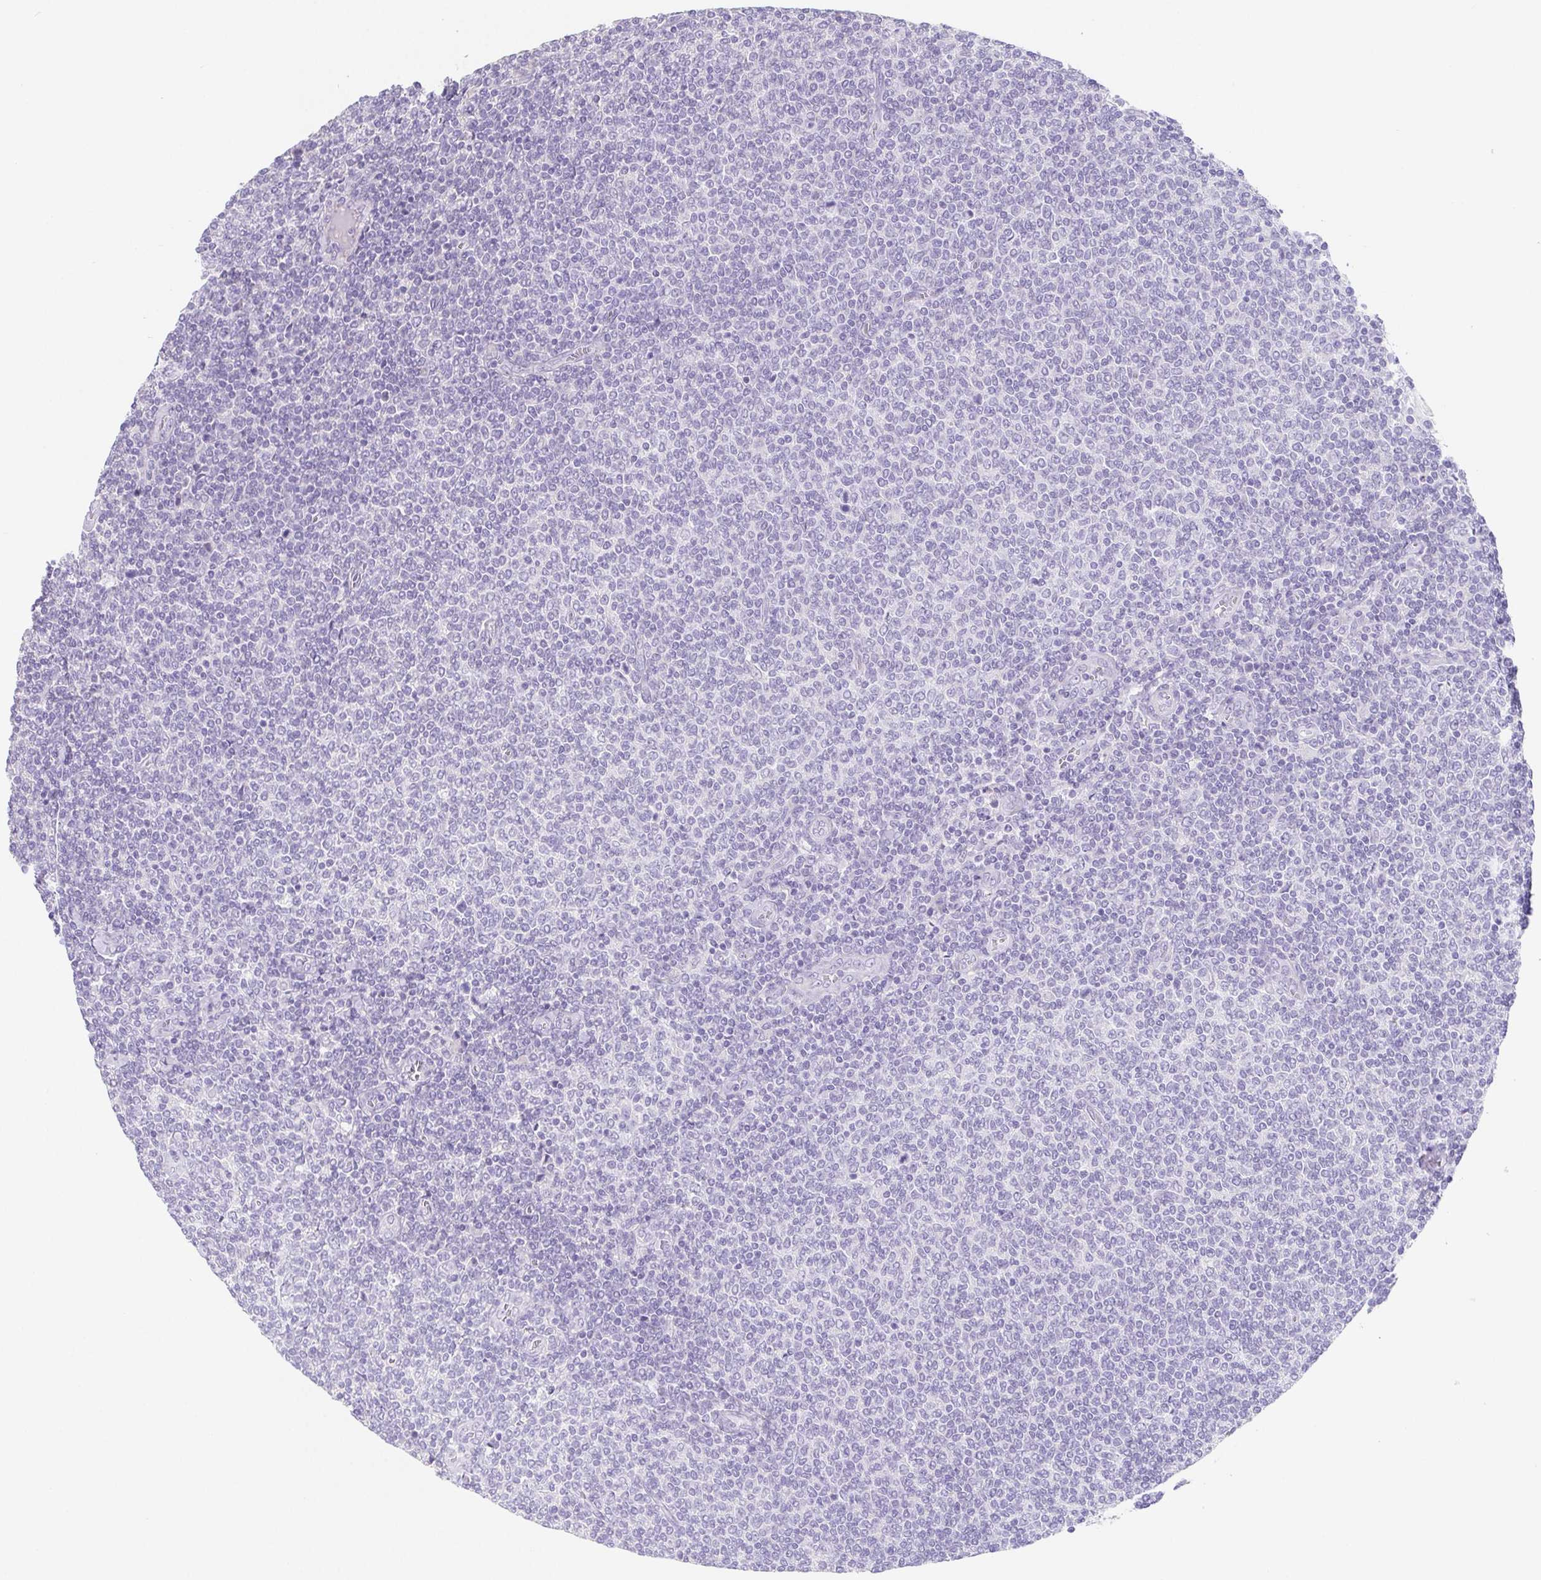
{"staining": {"intensity": "negative", "quantity": "none", "location": "none"}, "tissue": "lymphoma", "cell_type": "Tumor cells", "image_type": "cancer", "snomed": [{"axis": "morphology", "description": "Malignant lymphoma, non-Hodgkin's type, Low grade"}, {"axis": "topography", "description": "Lymph node"}], "caption": "DAB immunohistochemical staining of human low-grade malignant lymphoma, non-Hodgkin's type reveals no significant staining in tumor cells.", "gene": "HDGFL1", "patient": {"sex": "male", "age": 52}}